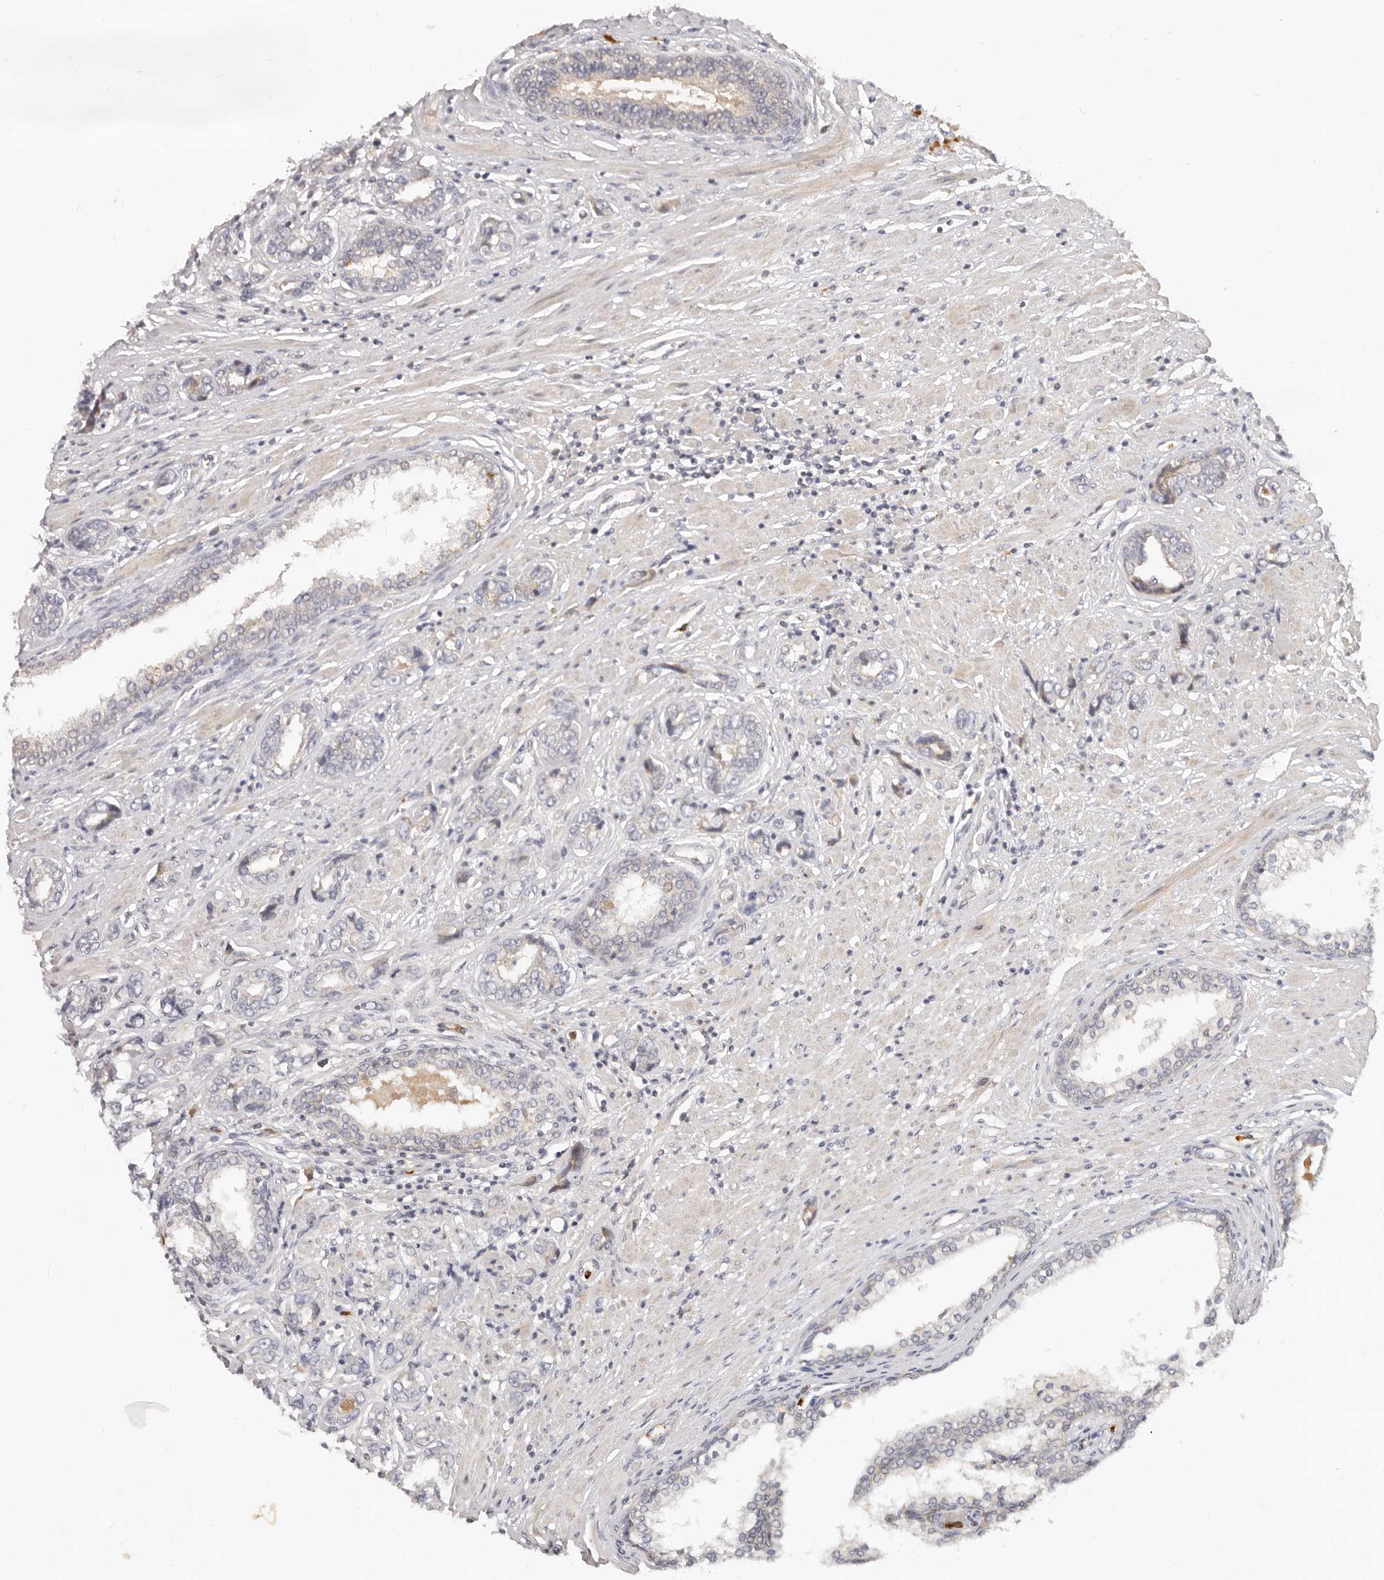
{"staining": {"intensity": "negative", "quantity": "none", "location": "none"}, "tissue": "prostate cancer", "cell_type": "Tumor cells", "image_type": "cancer", "snomed": [{"axis": "morphology", "description": "Adenocarcinoma, High grade"}, {"axis": "topography", "description": "Prostate"}], "caption": "Immunohistochemistry (IHC) photomicrograph of human prostate cancer stained for a protein (brown), which shows no expression in tumor cells. Brightfield microscopy of IHC stained with DAB (3,3'-diaminobenzidine) (brown) and hematoxylin (blue), captured at high magnification.", "gene": "USP49", "patient": {"sex": "male", "age": 61}}